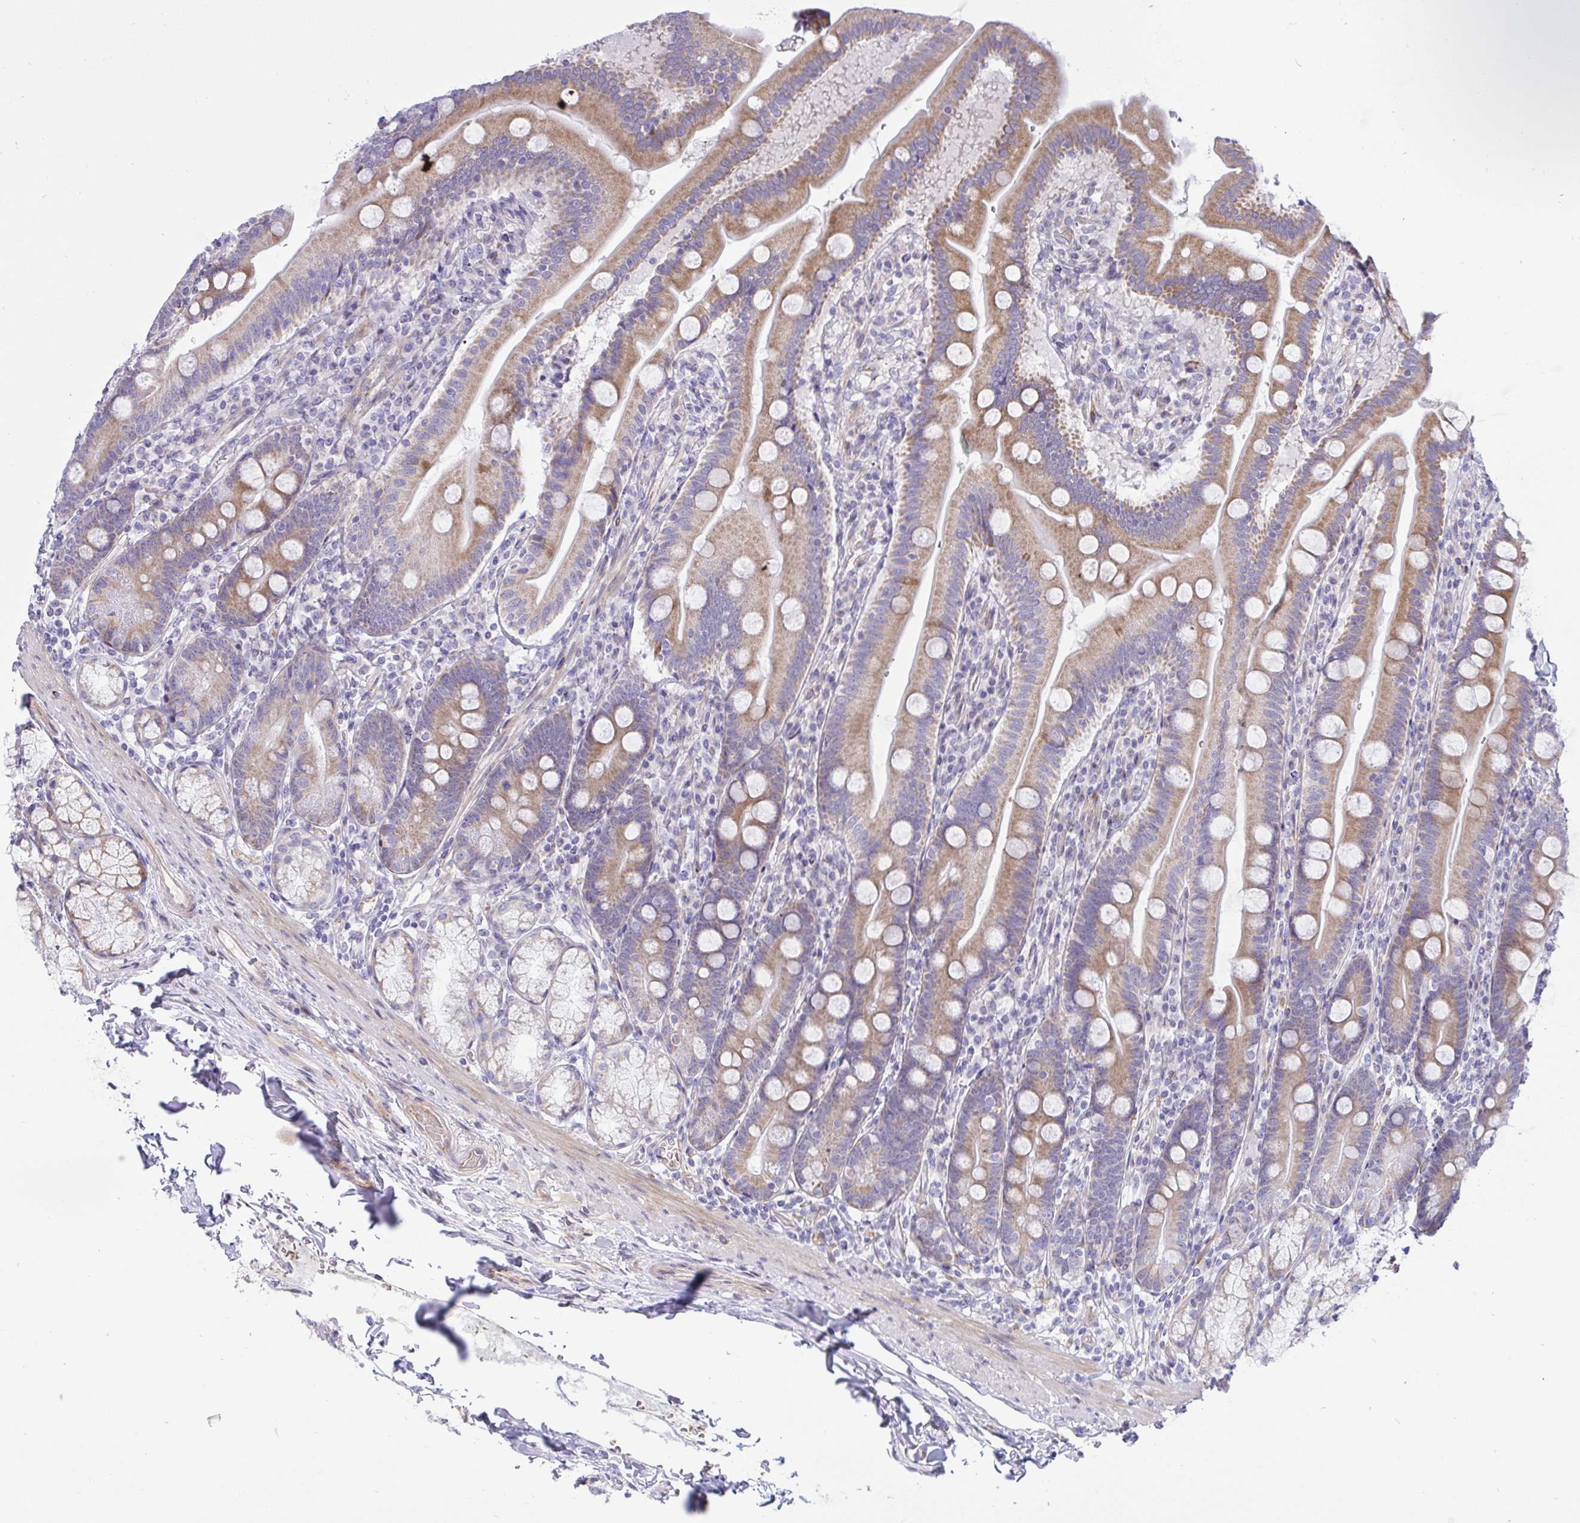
{"staining": {"intensity": "moderate", "quantity": ">75%", "location": "cytoplasmic/membranous"}, "tissue": "duodenum", "cell_type": "Glandular cells", "image_type": "normal", "snomed": [{"axis": "morphology", "description": "Normal tissue, NOS"}, {"axis": "topography", "description": "Duodenum"}], "caption": "The histopathology image exhibits immunohistochemical staining of benign duodenum. There is moderate cytoplasmic/membranous staining is identified in approximately >75% of glandular cells.", "gene": "NTN1", "patient": {"sex": "female", "age": 67}}